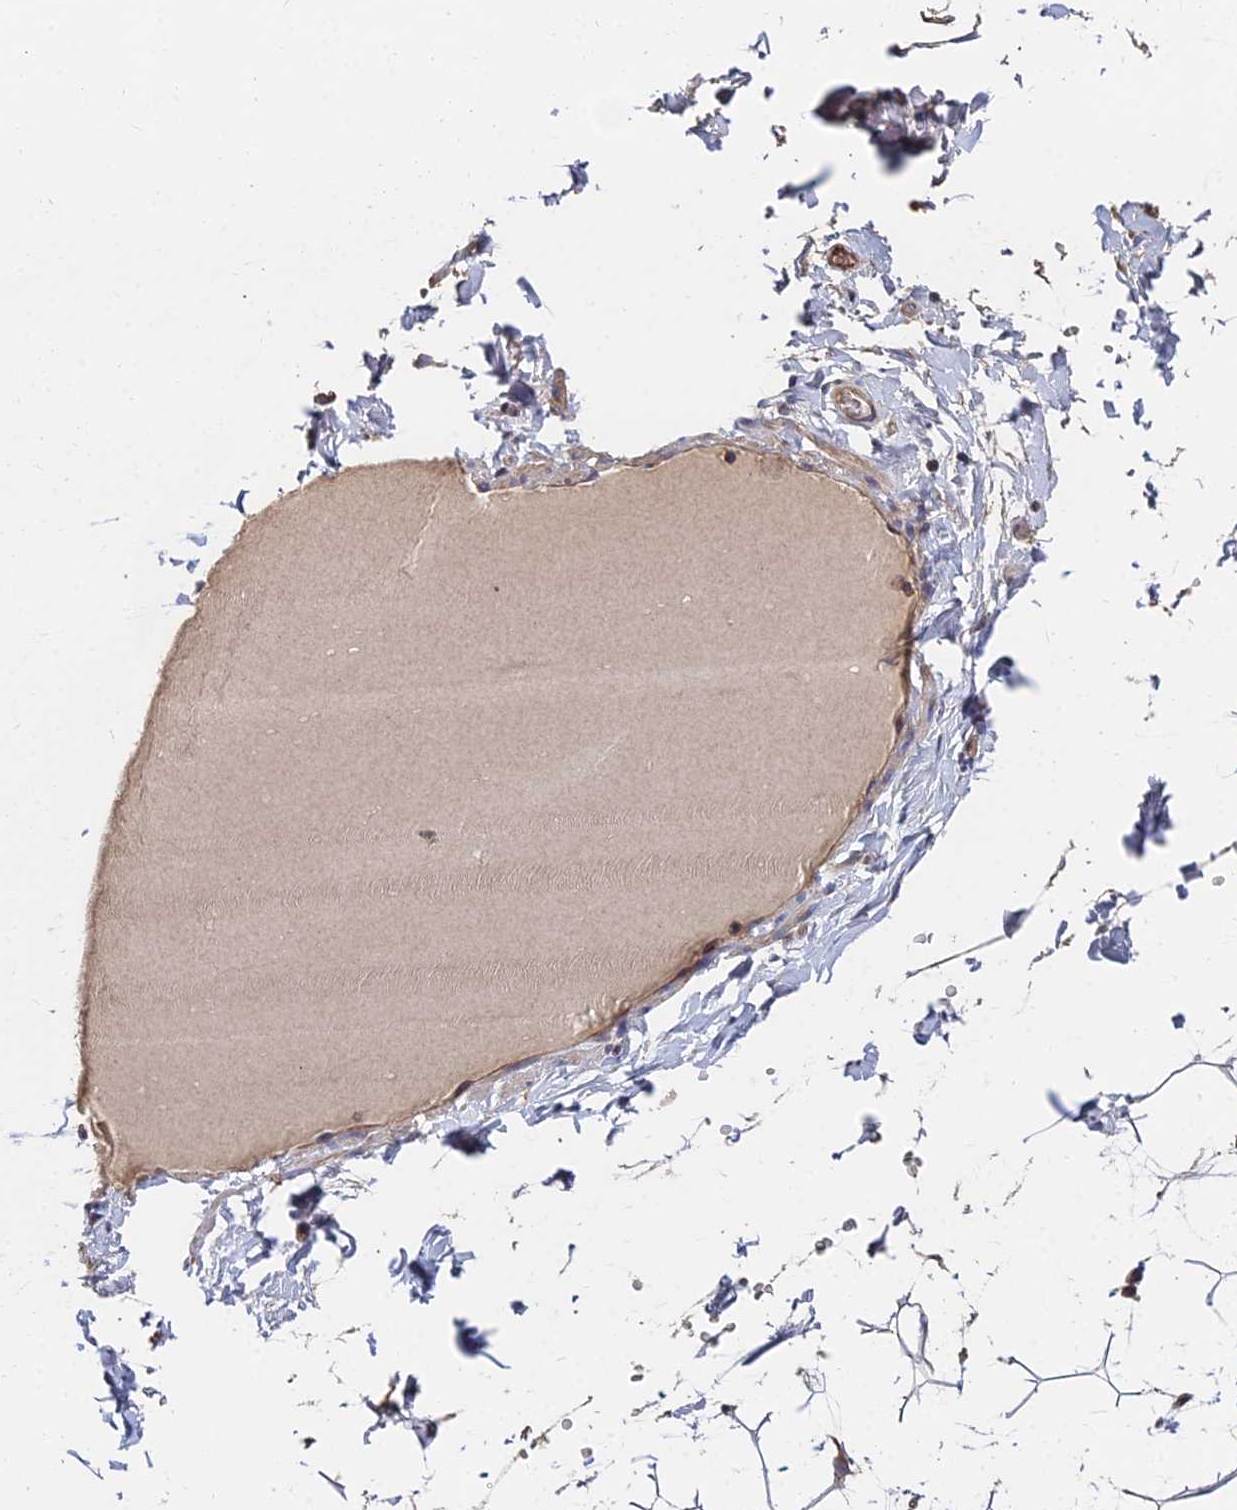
{"staining": {"intensity": "weak", "quantity": ">75%", "location": "cytoplasmic/membranous"}, "tissue": "adipose tissue", "cell_type": "Adipocytes", "image_type": "normal", "snomed": [{"axis": "morphology", "description": "Normal tissue, NOS"}, {"axis": "topography", "description": "Gallbladder"}, {"axis": "topography", "description": "Peripheral nerve tissue"}], "caption": "Protein expression analysis of unremarkable human adipose tissue reveals weak cytoplasmic/membranous positivity in approximately >75% of adipocytes.", "gene": "CCZ1B", "patient": {"sex": "male", "age": 38}}